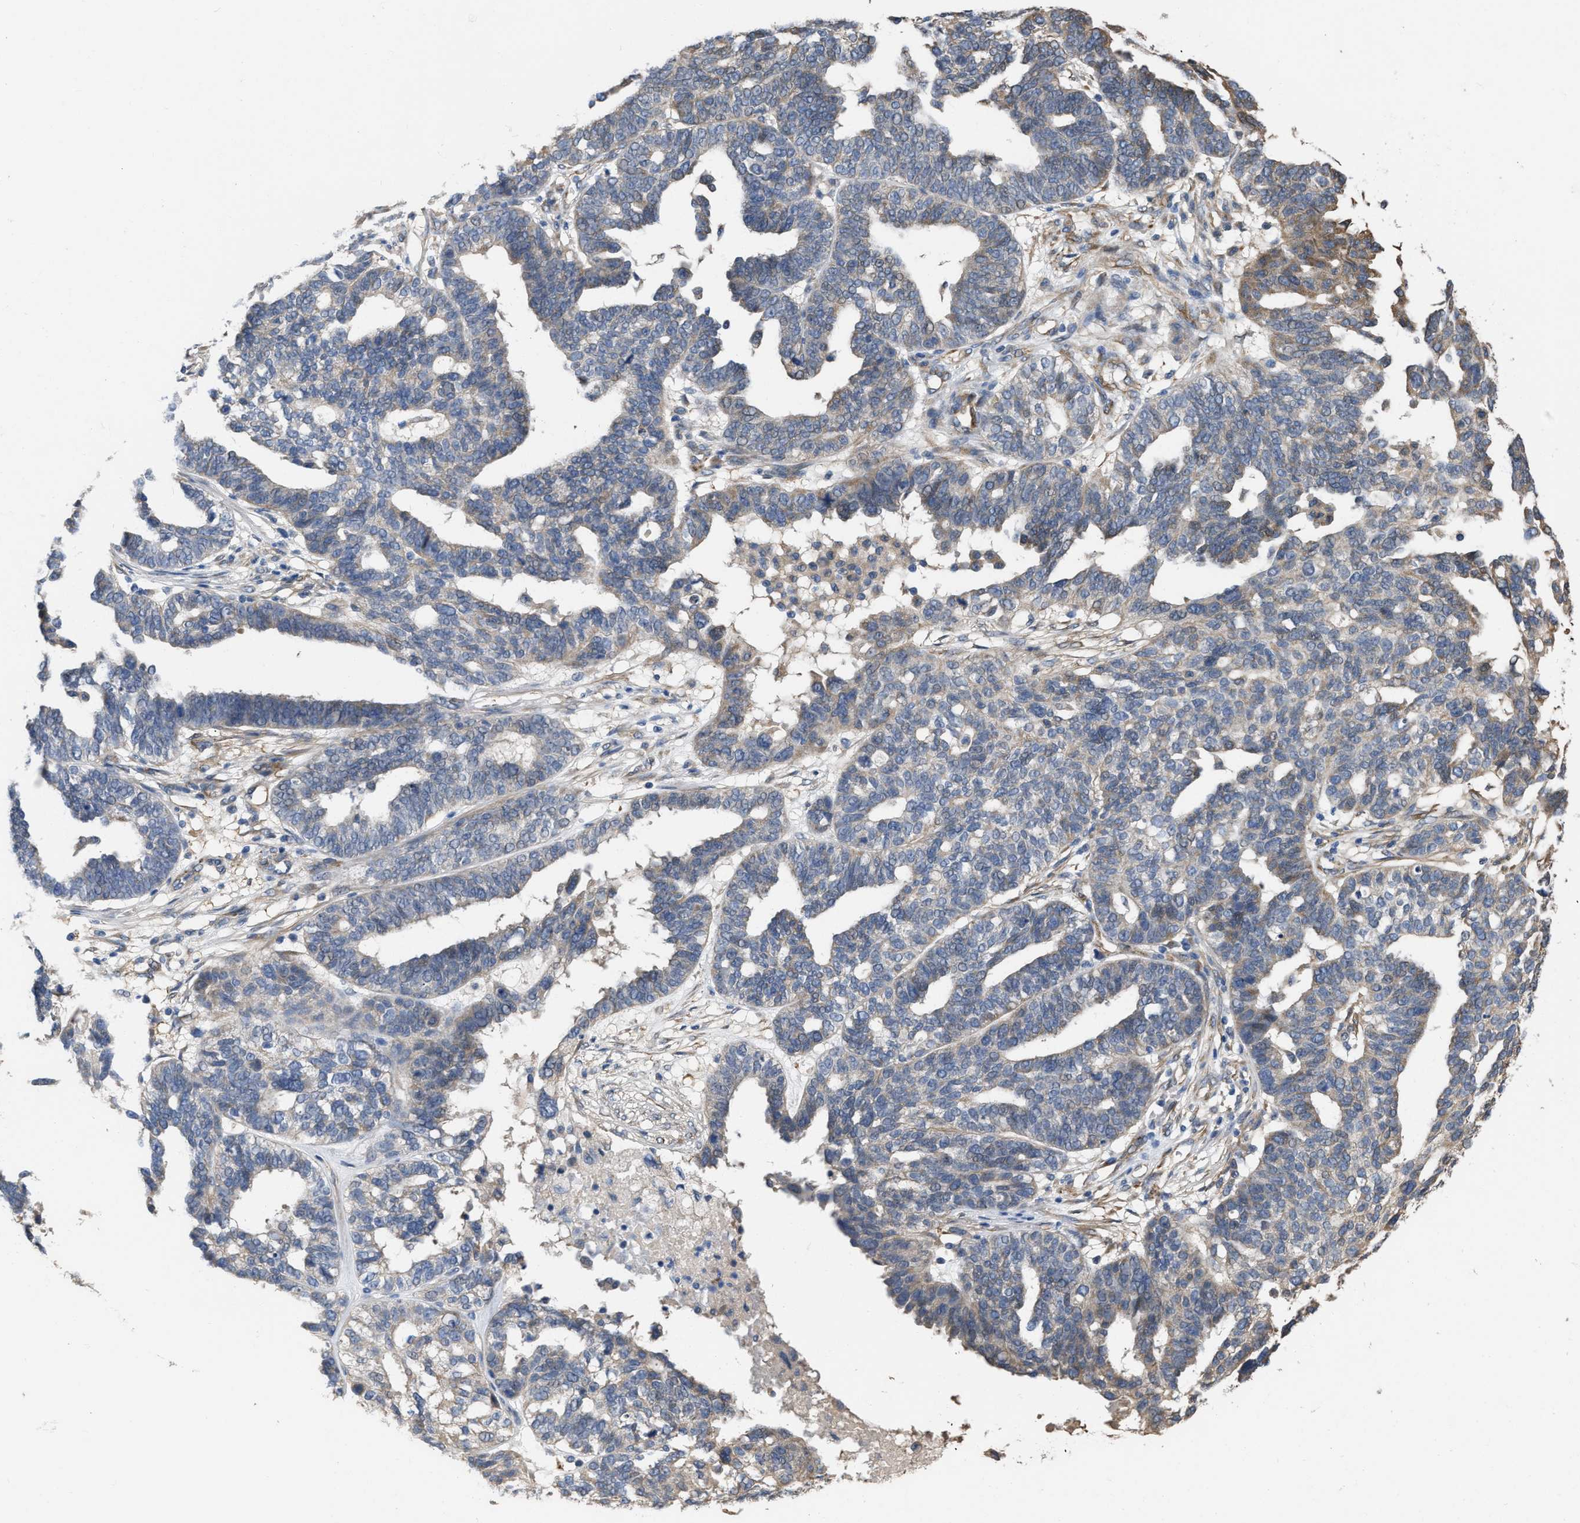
{"staining": {"intensity": "weak", "quantity": "<25%", "location": "cytoplasmic/membranous"}, "tissue": "ovarian cancer", "cell_type": "Tumor cells", "image_type": "cancer", "snomed": [{"axis": "morphology", "description": "Cystadenocarcinoma, serous, NOS"}, {"axis": "topography", "description": "Ovary"}], "caption": "An immunohistochemistry image of ovarian cancer is shown. There is no staining in tumor cells of ovarian cancer.", "gene": "SLC4A11", "patient": {"sex": "female", "age": 59}}